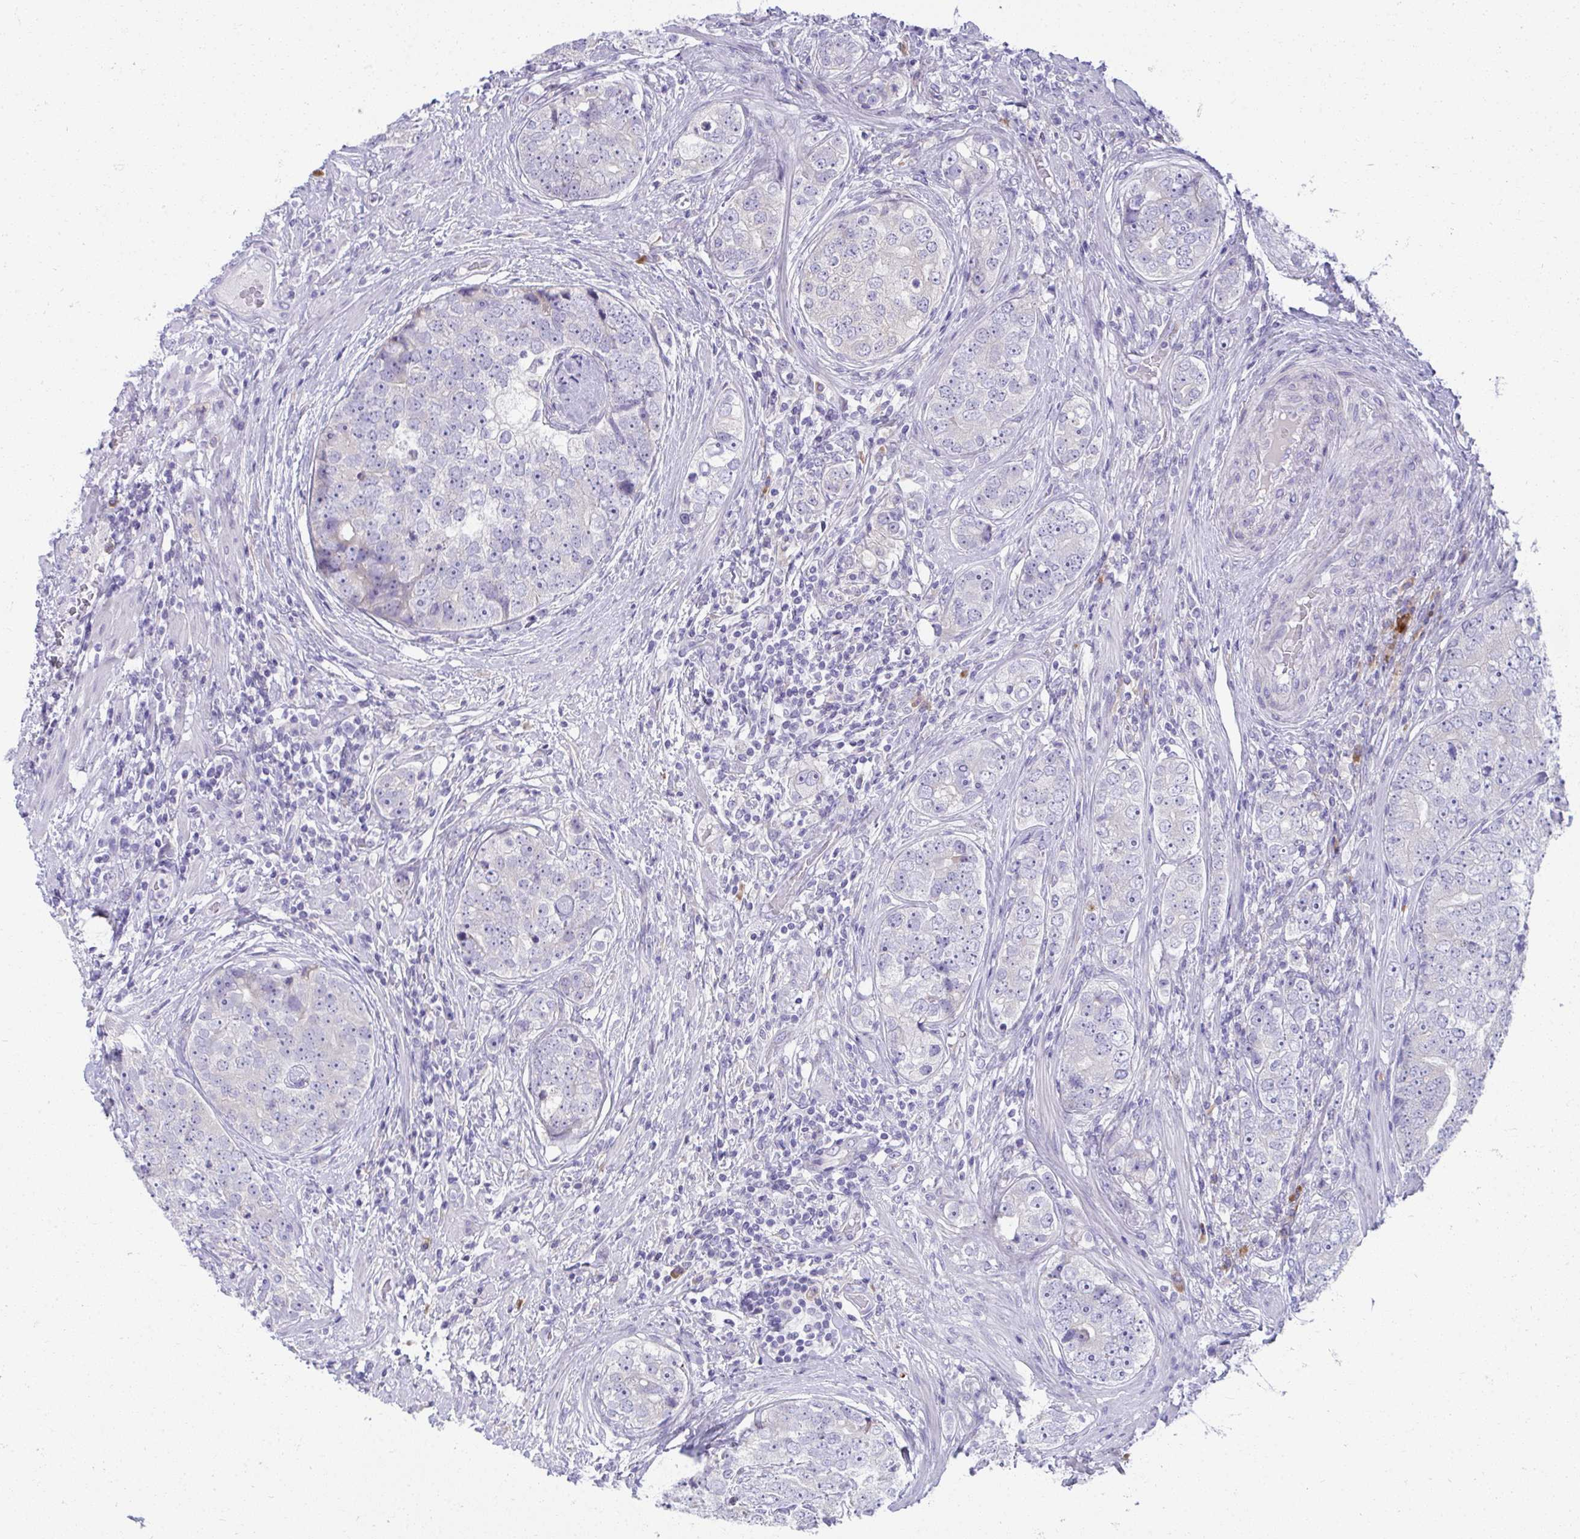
{"staining": {"intensity": "negative", "quantity": "none", "location": "none"}, "tissue": "prostate cancer", "cell_type": "Tumor cells", "image_type": "cancer", "snomed": [{"axis": "morphology", "description": "Adenocarcinoma, High grade"}, {"axis": "topography", "description": "Prostate"}], "caption": "DAB (3,3'-diaminobenzidine) immunohistochemical staining of human prostate cancer (high-grade adenocarcinoma) demonstrates no significant expression in tumor cells. (DAB IHC with hematoxylin counter stain).", "gene": "FASLG", "patient": {"sex": "male", "age": 60}}